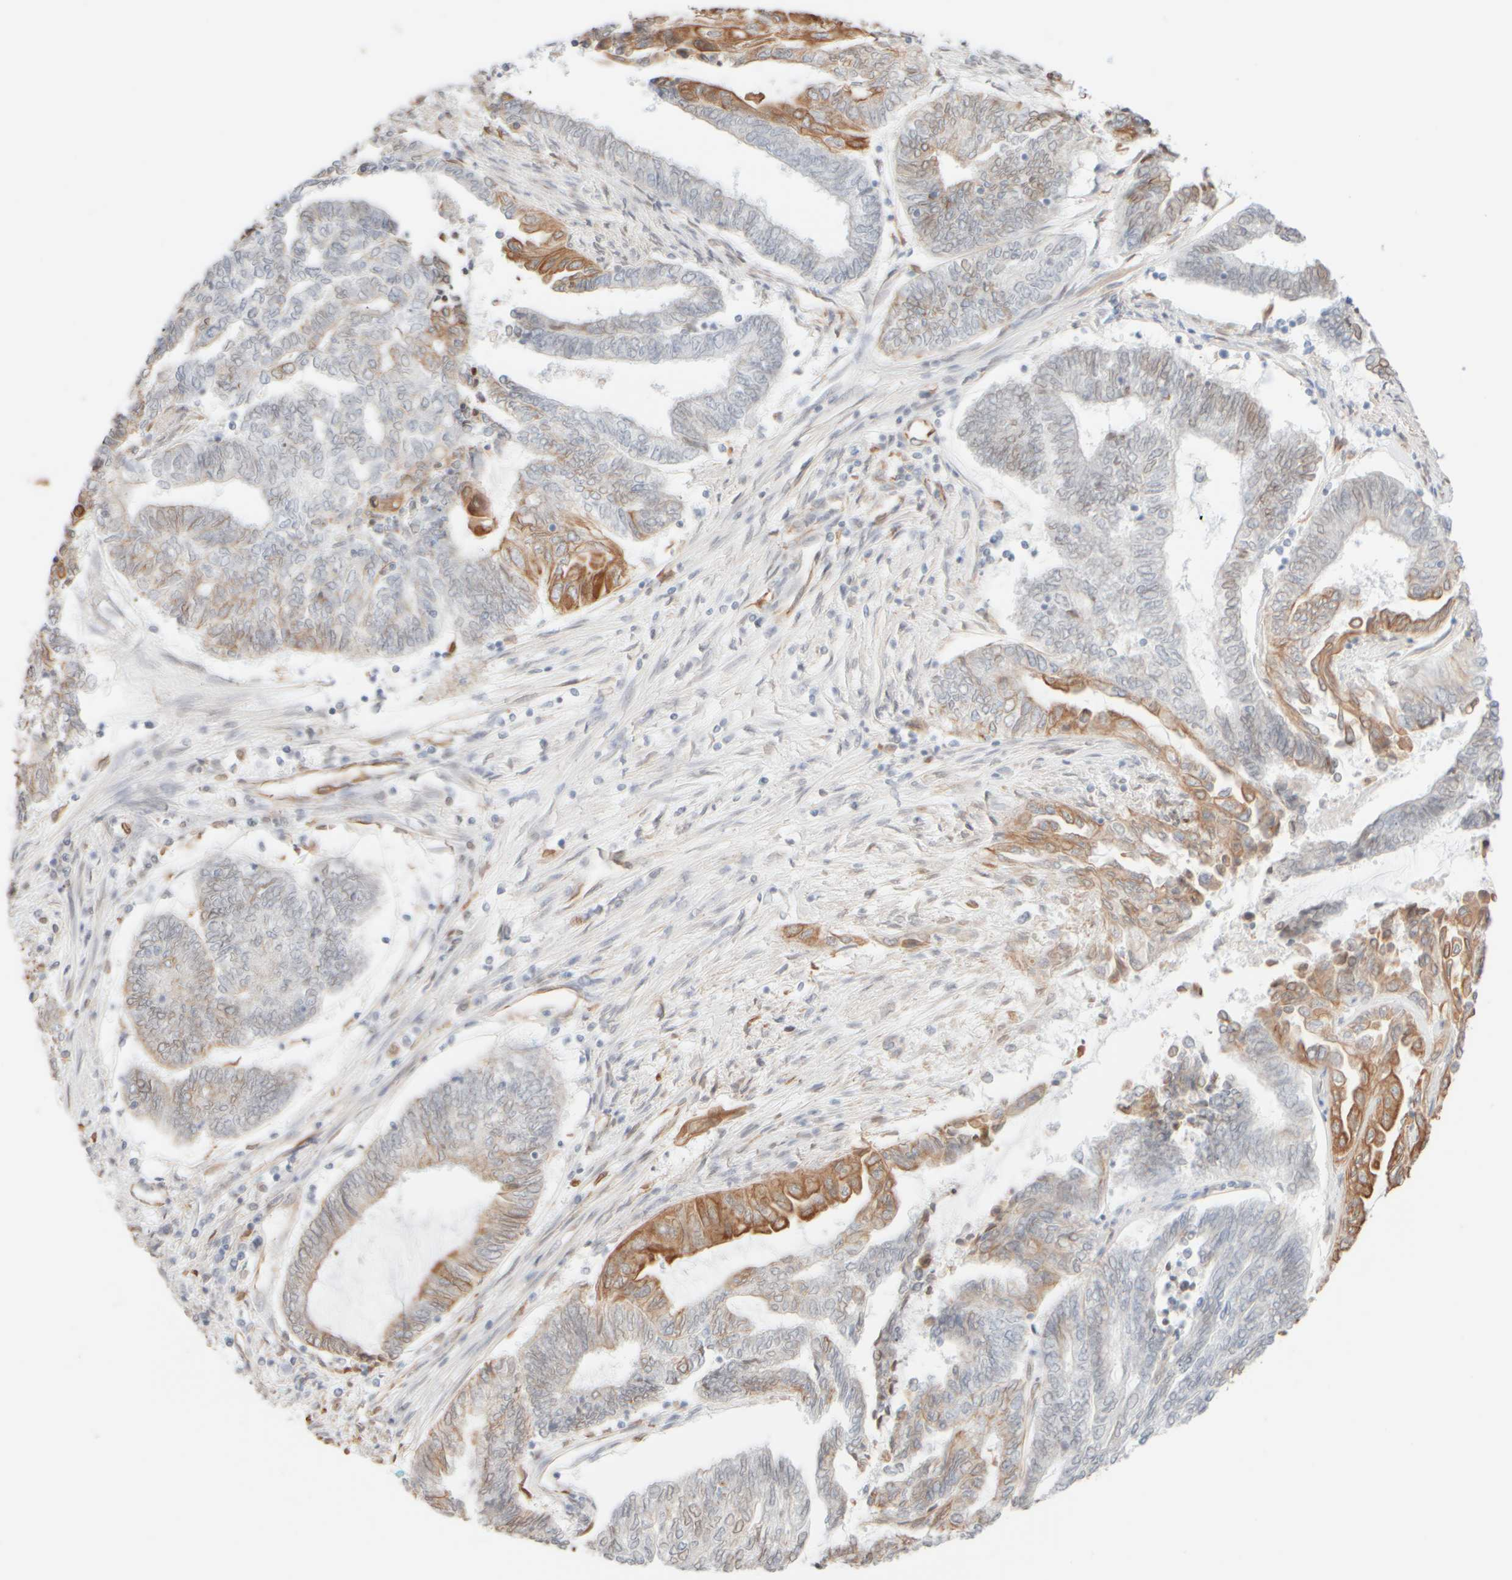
{"staining": {"intensity": "moderate", "quantity": "25%-75%", "location": "cytoplasmic/membranous"}, "tissue": "endometrial cancer", "cell_type": "Tumor cells", "image_type": "cancer", "snomed": [{"axis": "morphology", "description": "Adenocarcinoma, NOS"}, {"axis": "topography", "description": "Uterus"}, {"axis": "topography", "description": "Endometrium"}], "caption": "Immunohistochemistry (IHC) (DAB (3,3'-diaminobenzidine)) staining of human adenocarcinoma (endometrial) demonstrates moderate cytoplasmic/membranous protein staining in approximately 25%-75% of tumor cells.", "gene": "KRT15", "patient": {"sex": "female", "age": 70}}